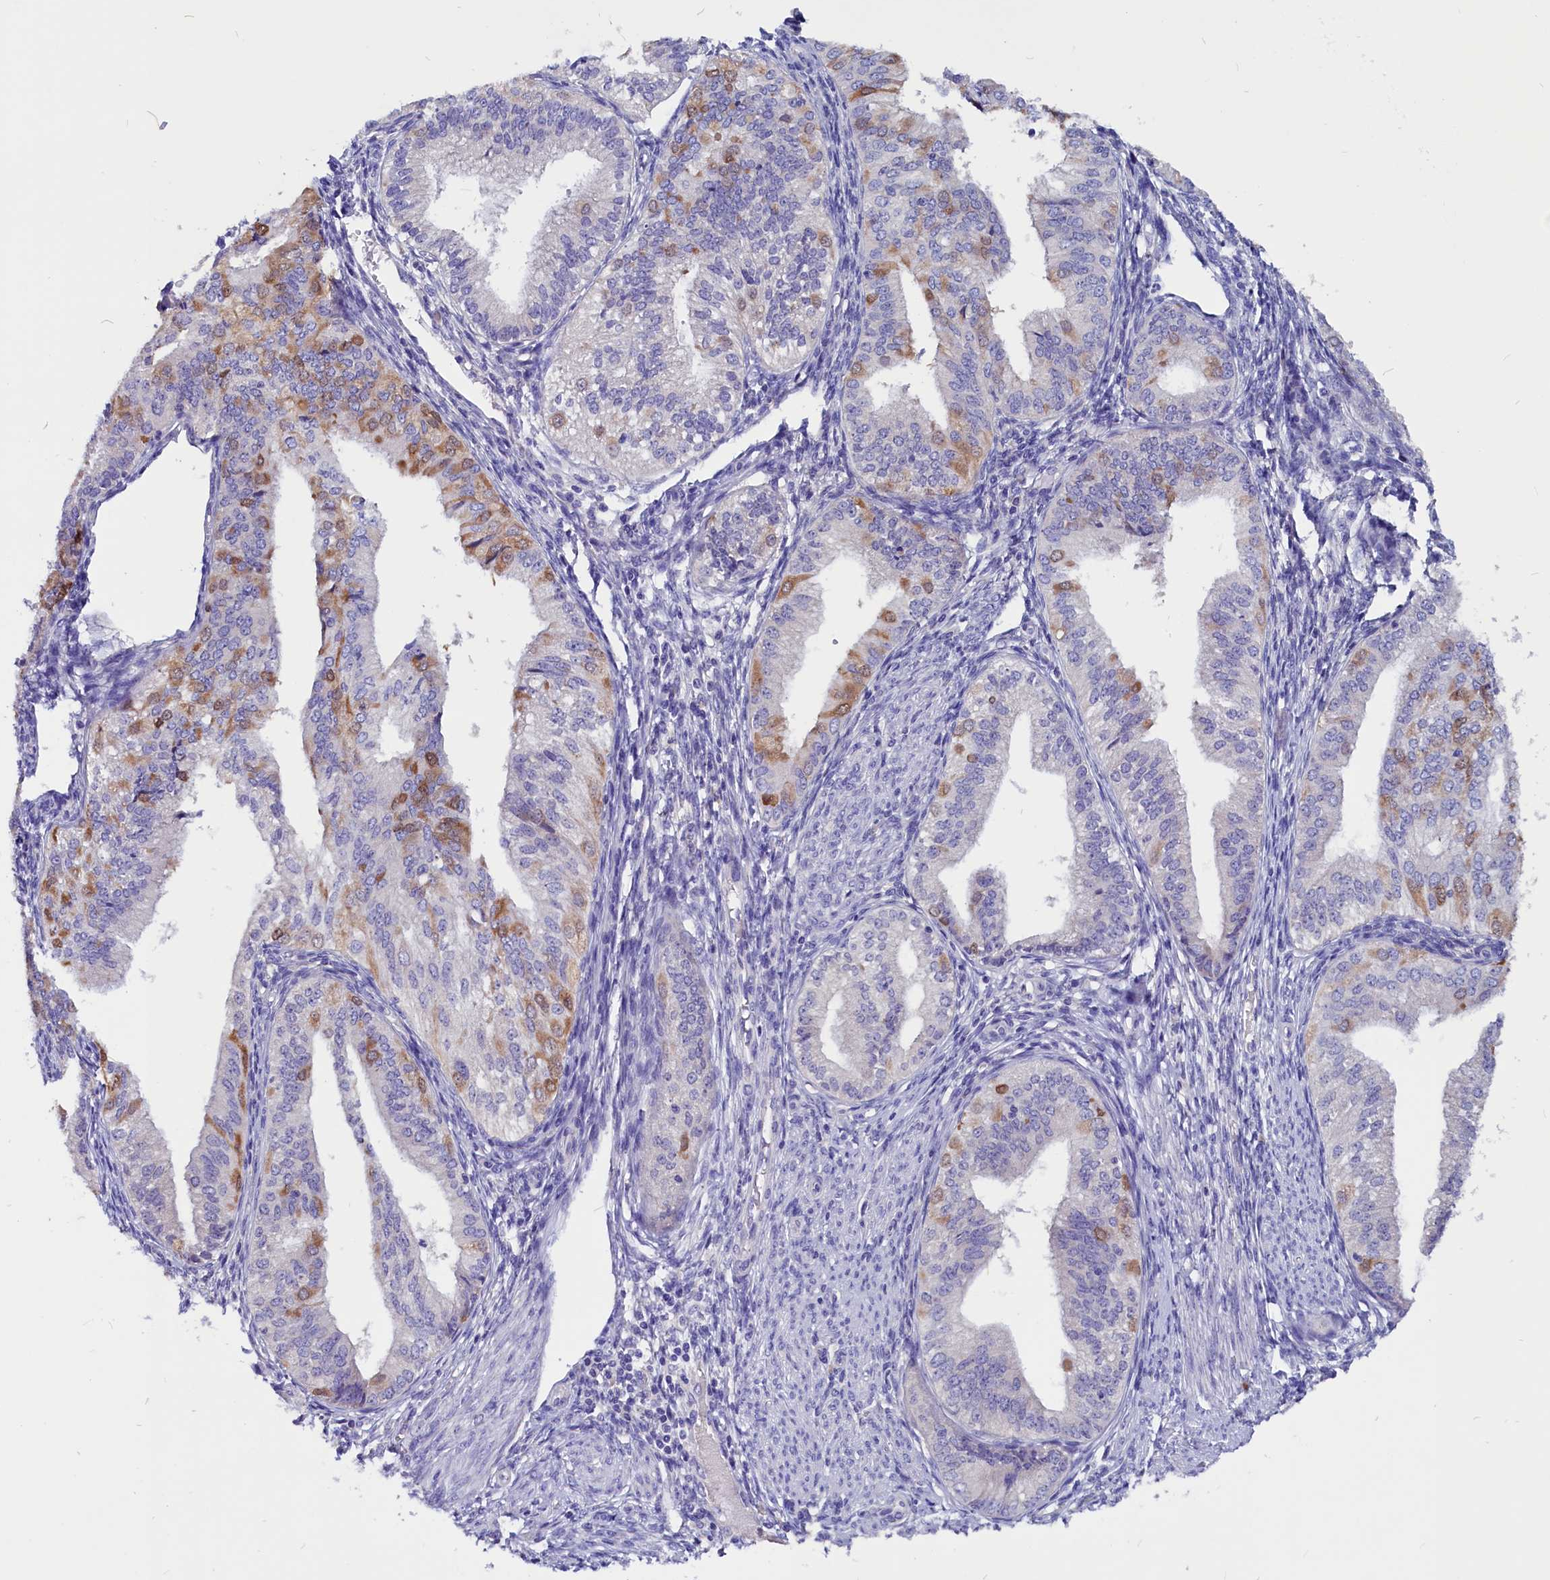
{"staining": {"intensity": "moderate", "quantity": "<25%", "location": "cytoplasmic/membranous"}, "tissue": "endometrial cancer", "cell_type": "Tumor cells", "image_type": "cancer", "snomed": [{"axis": "morphology", "description": "Adenocarcinoma, NOS"}, {"axis": "topography", "description": "Endometrium"}], "caption": "Protein analysis of endometrial adenocarcinoma tissue shows moderate cytoplasmic/membranous expression in about <25% of tumor cells.", "gene": "CCBE1", "patient": {"sex": "female", "age": 50}}